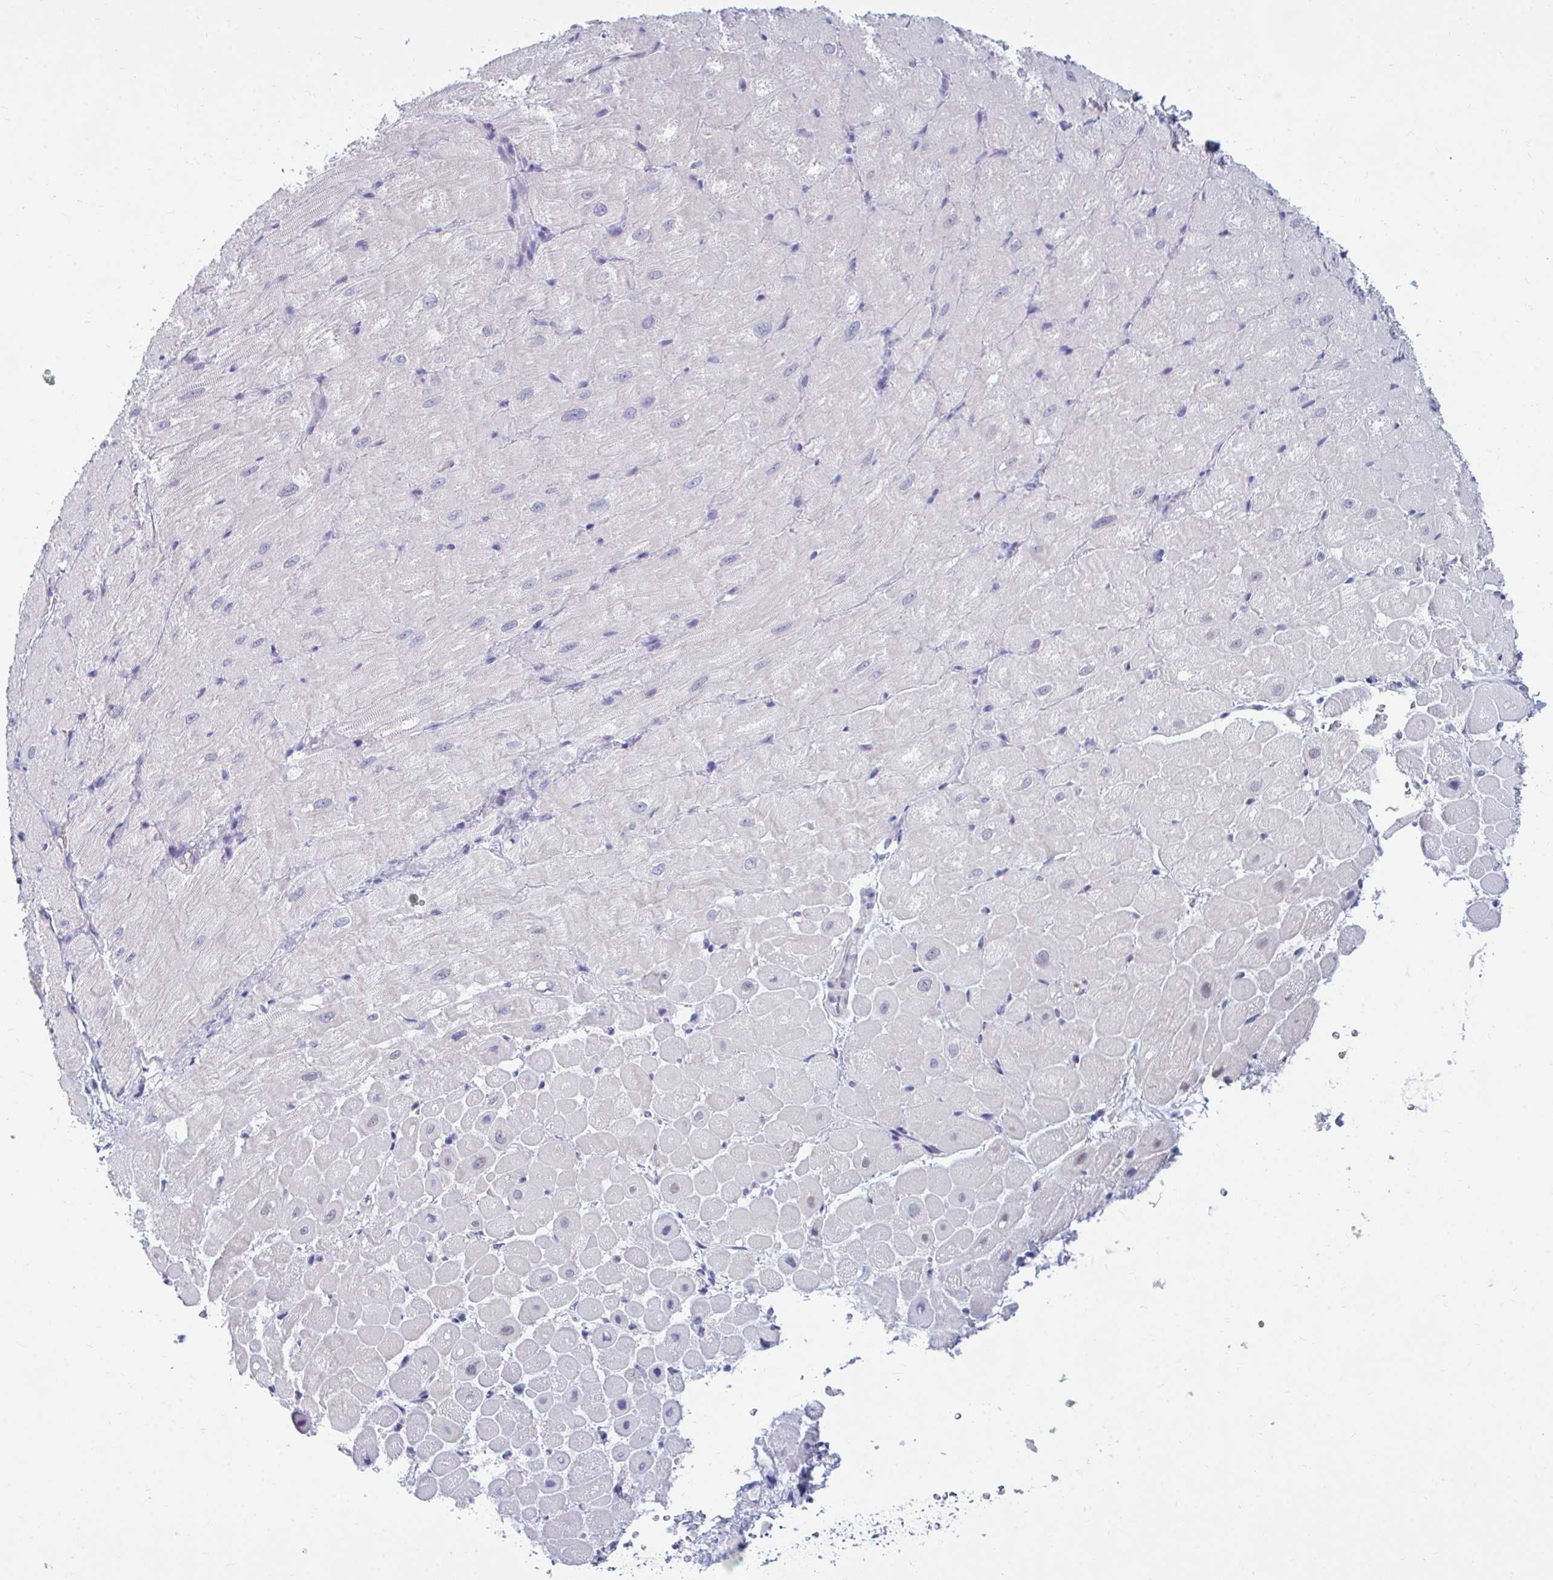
{"staining": {"intensity": "negative", "quantity": "none", "location": "none"}, "tissue": "heart muscle", "cell_type": "Cardiomyocytes", "image_type": "normal", "snomed": [{"axis": "morphology", "description": "Normal tissue, NOS"}, {"axis": "topography", "description": "Heart"}], "caption": "IHC photomicrograph of normal heart muscle: heart muscle stained with DAB (3,3'-diaminobenzidine) reveals no significant protein positivity in cardiomyocytes. (DAB immunohistochemistry (IHC) visualized using brightfield microscopy, high magnification).", "gene": "CSE1L", "patient": {"sex": "male", "age": 62}}